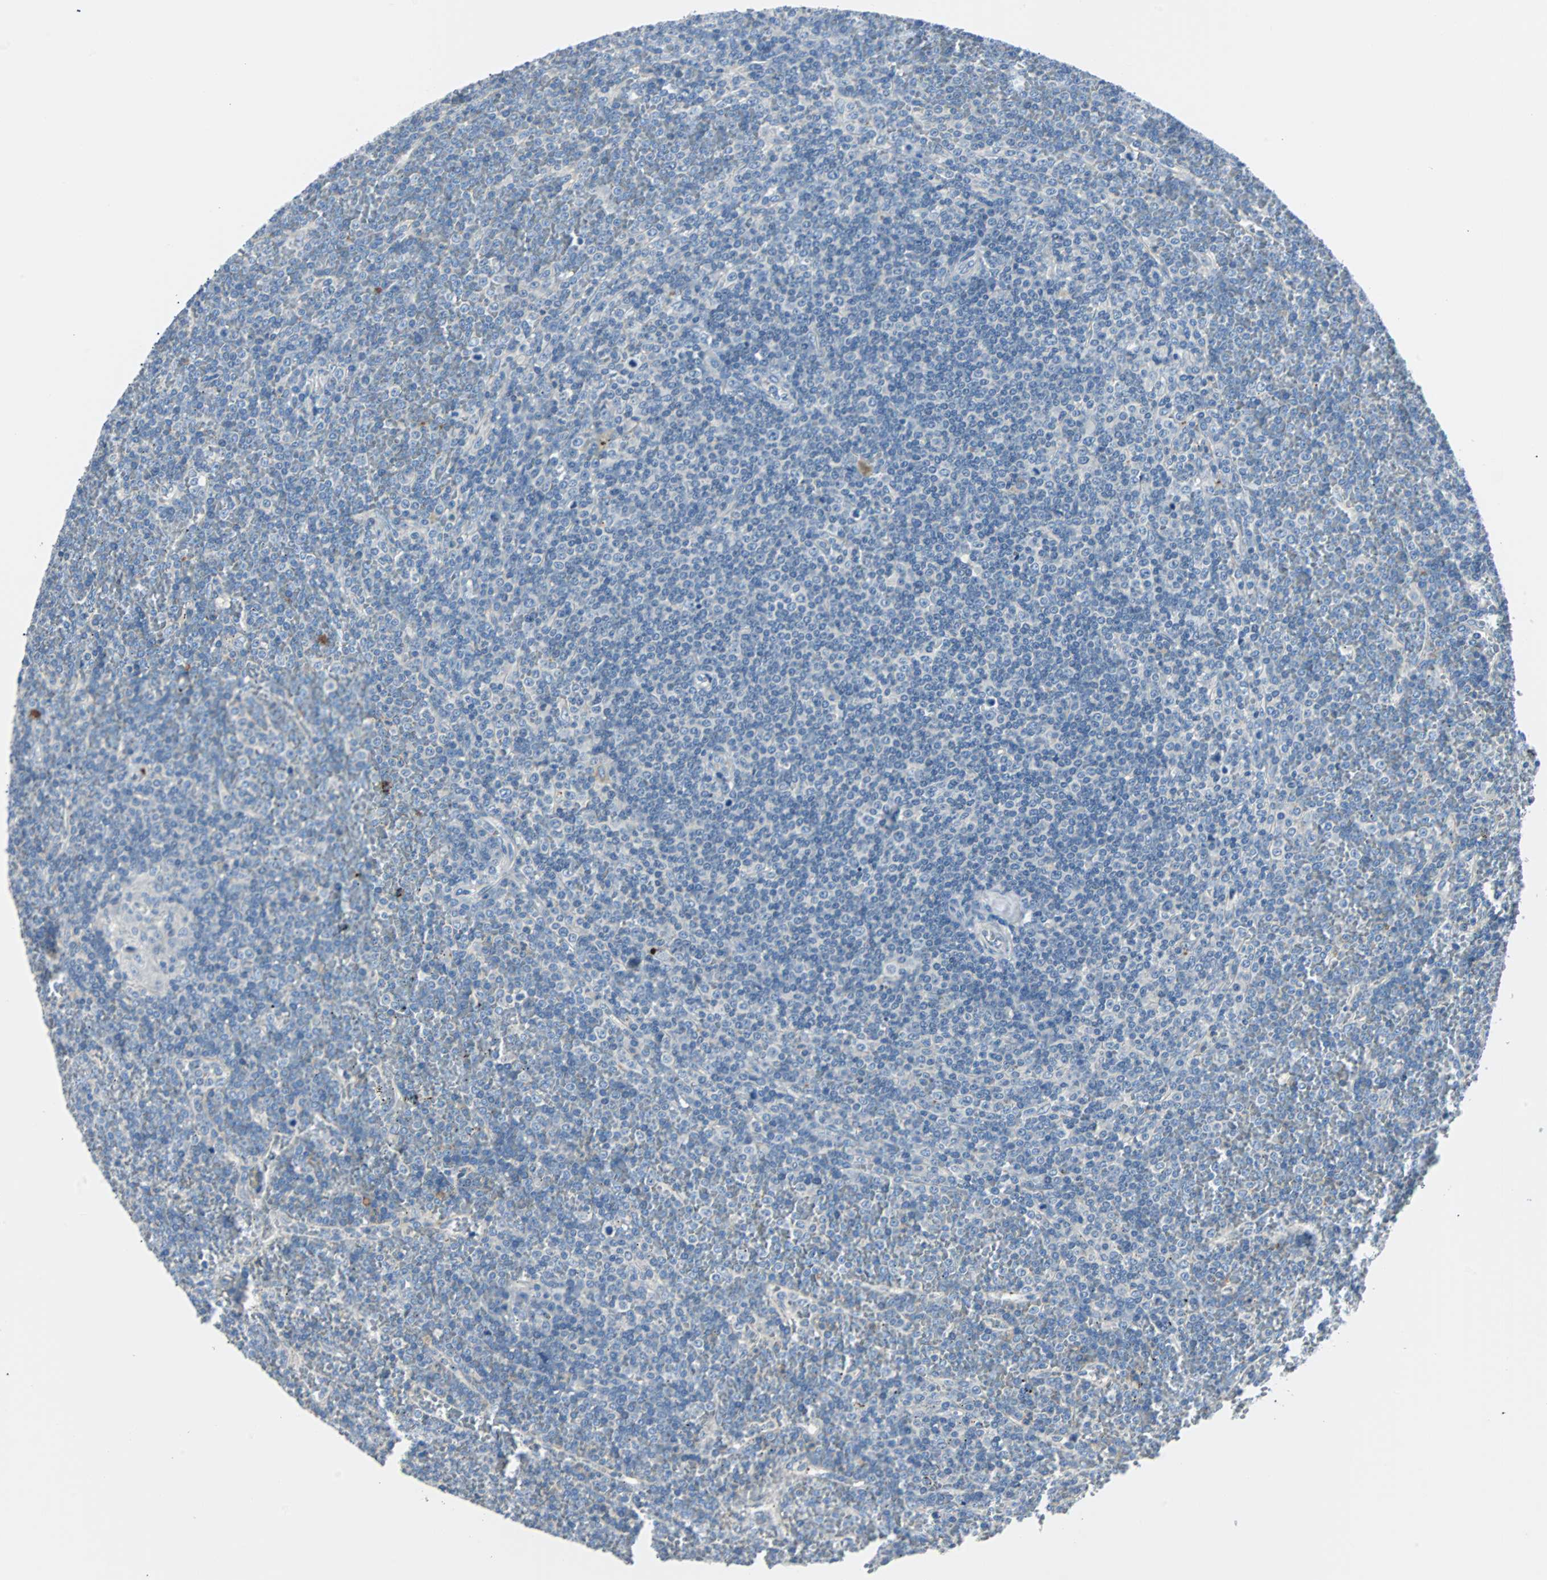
{"staining": {"intensity": "negative", "quantity": "none", "location": "none"}, "tissue": "lymphoma", "cell_type": "Tumor cells", "image_type": "cancer", "snomed": [{"axis": "morphology", "description": "Malignant lymphoma, non-Hodgkin's type, Low grade"}, {"axis": "topography", "description": "Spleen"}], "caption": "Image shows no significant protein positivity in tumor cells of lymphoma.", "gene": "RASA1", "patient": {"sex": "female", "age": 19}}